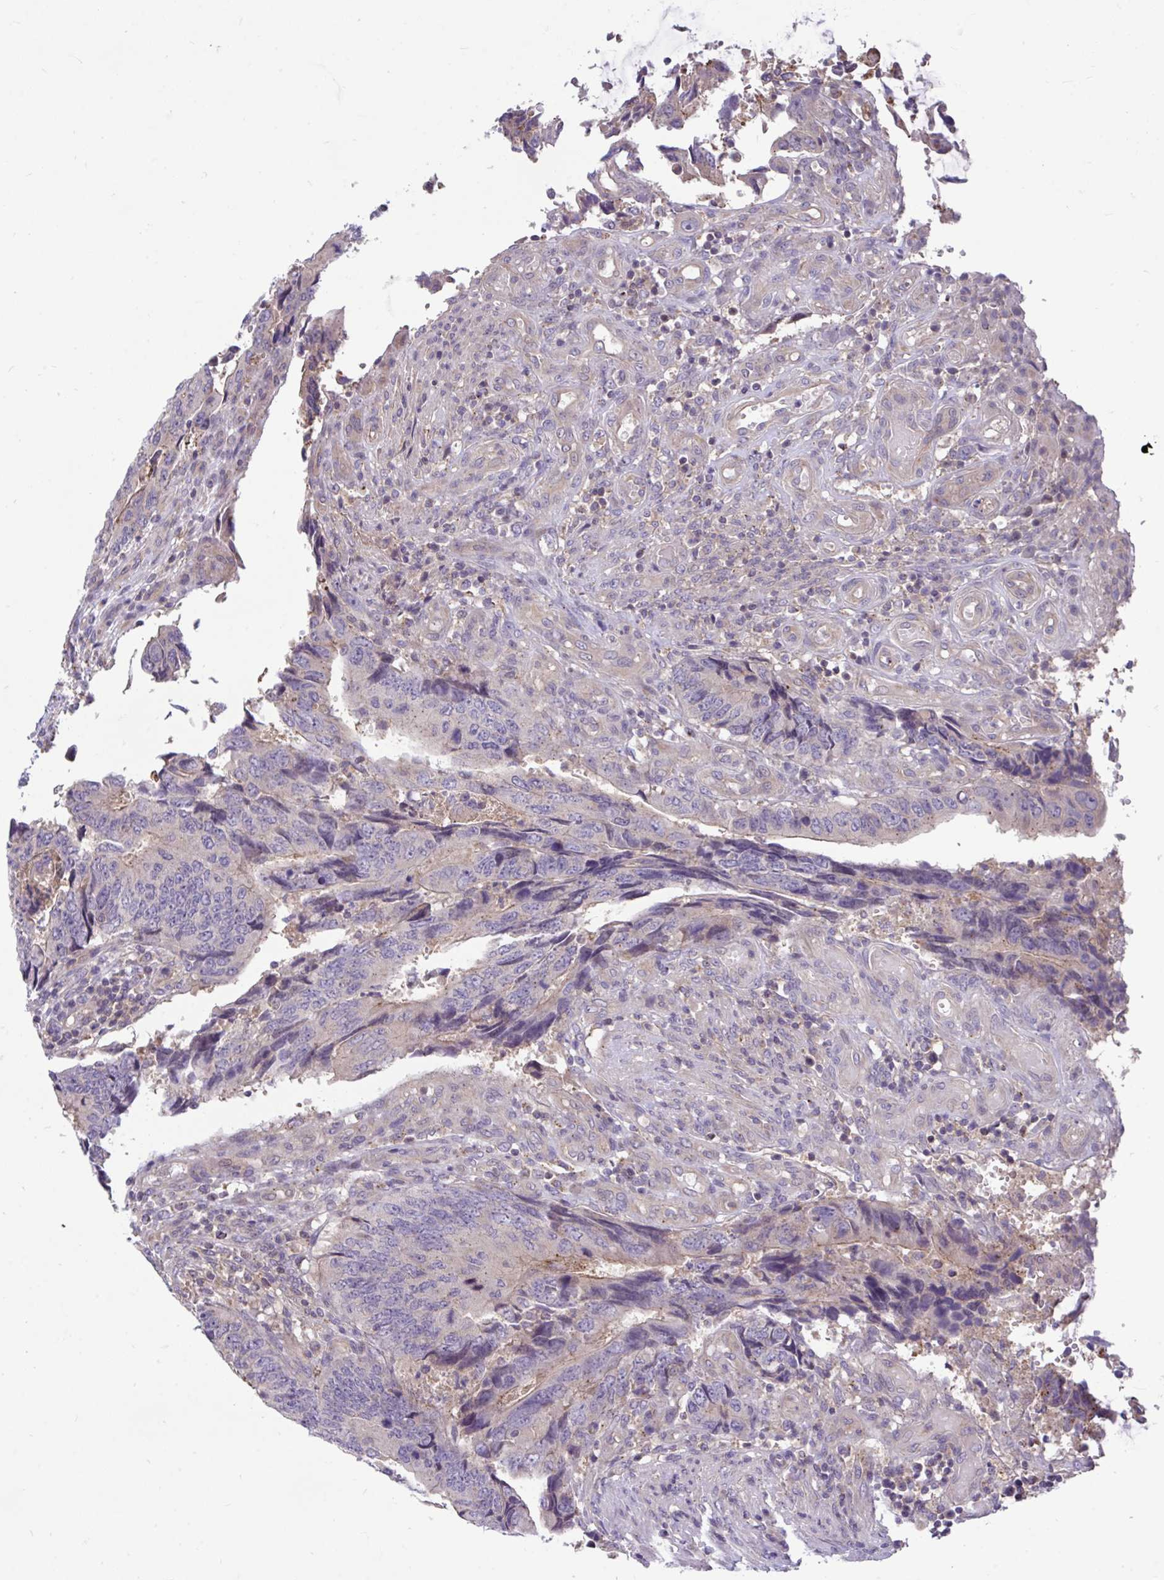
{"staining": {"intensity": "moderate", "quantity": "<25%", "location": "cytoplasmic/membranous"}, "tissue": "colorectal cancer", "cell_type": "Tumor cells", "image_type": "cancer", "snomed": [{"axis": "morphology", "description": "Adenocarcinoma, NOS"}, {"axis": "topography", "description": "Colon"}], "caption": "Moderate cytoplasmic/membranous positivity is identified in approximately <25% of tumor cells in colorectal cancer (adenocarcinoma).", "gene": "IST1", "patient": {"sex": "male", "age": 87}}